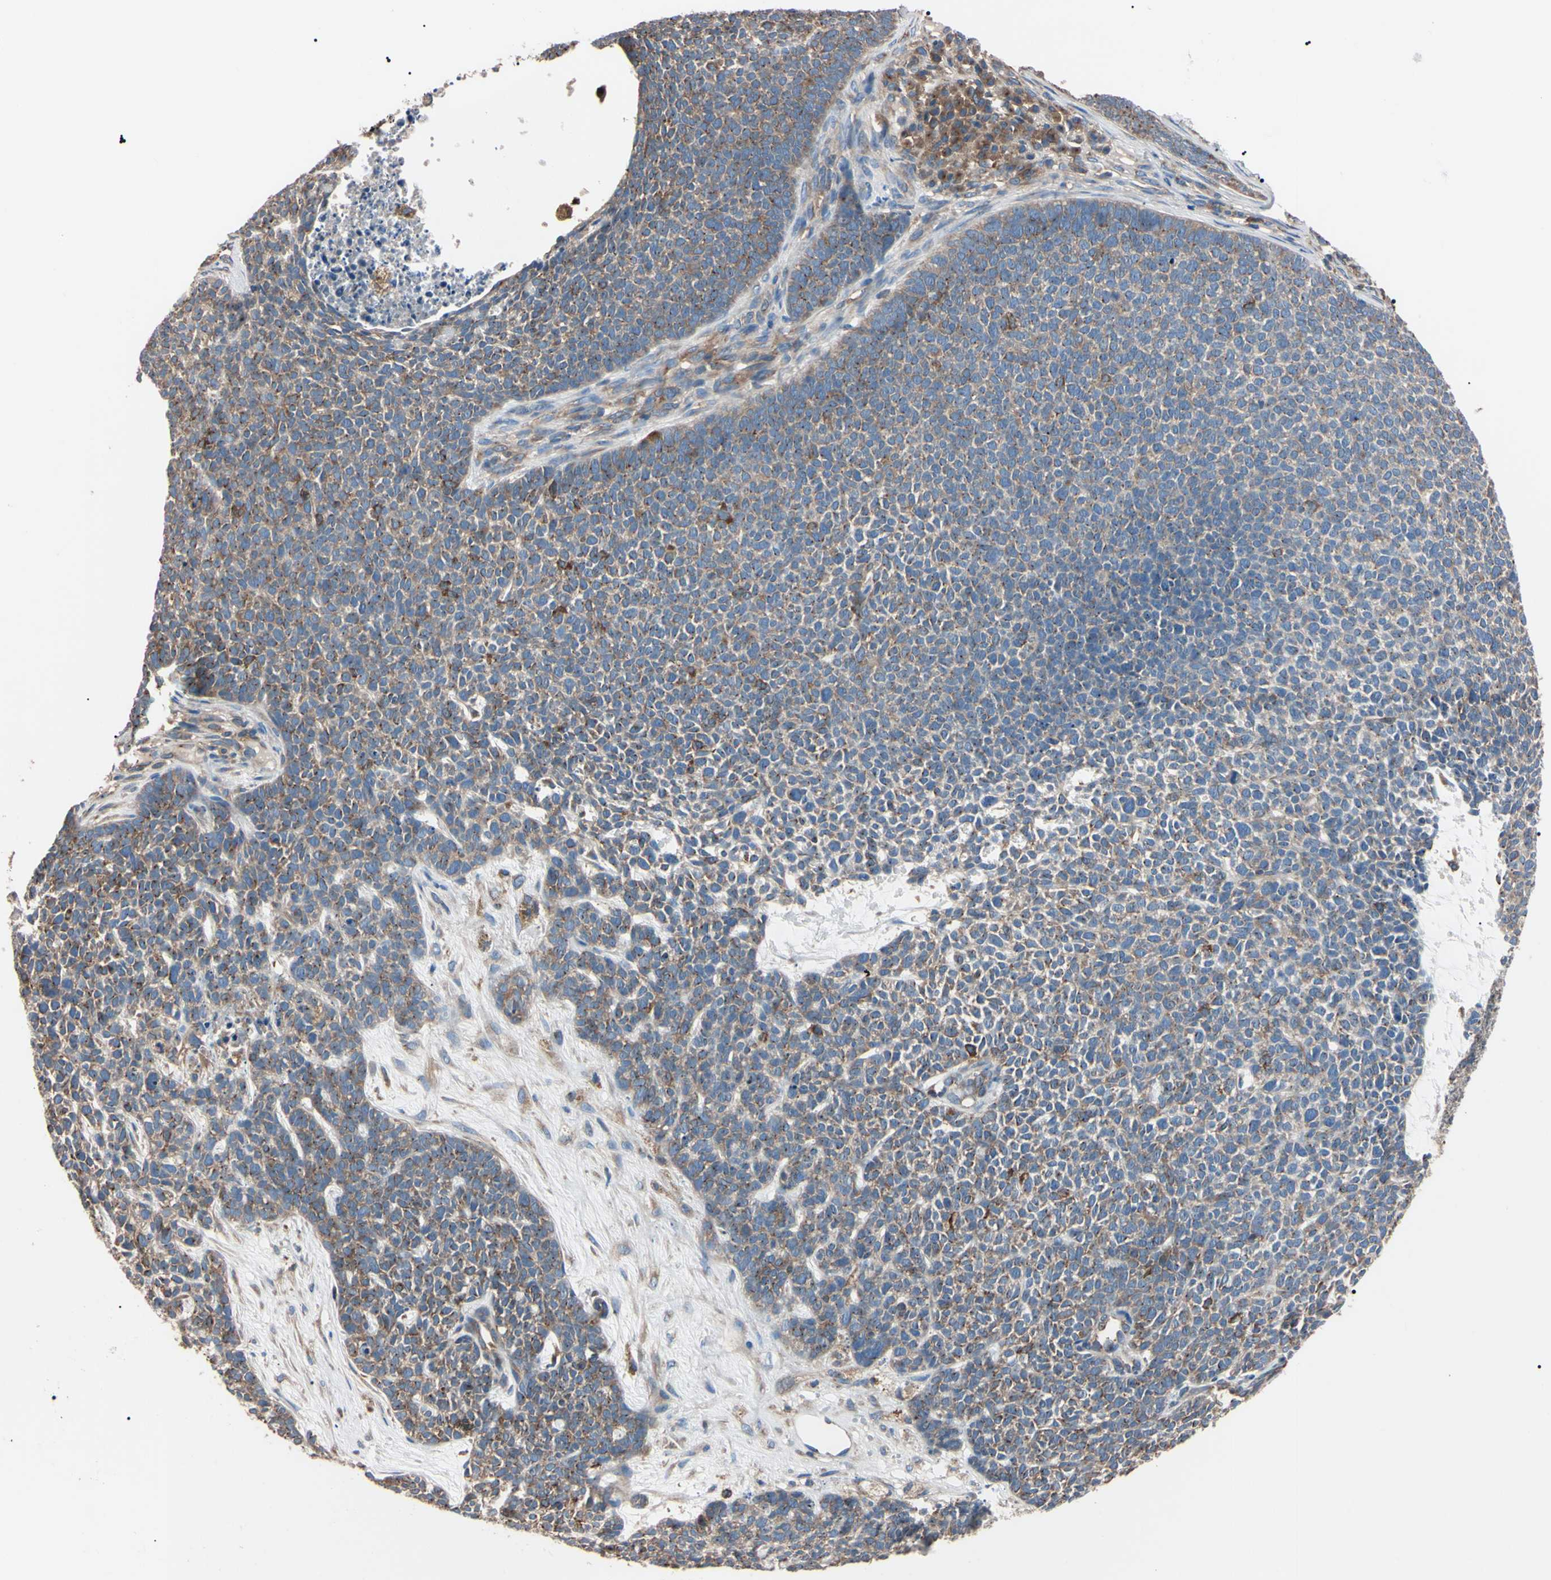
{"staining": {"intensity": "weak", "quantity": ">75%", "location": "cytoplasmic/membranous"}, "tissue": "skin cancer", "cell_type": "Tumor cells", "image_type": "cancer", "snomed": [{"axis": "morphology", "description": "Basal cell carcinoma"}, {"axis": "topography", "description": "Skin"}], "caption": "DAB immunohistochemical staining of basal cell carcinoma (skin) reveals weak cytoplasmic/membranous protein staining in about >75% of tumor cells.", "gene": "PRKACA", "patient": {"sex": "female", "age": 84}}